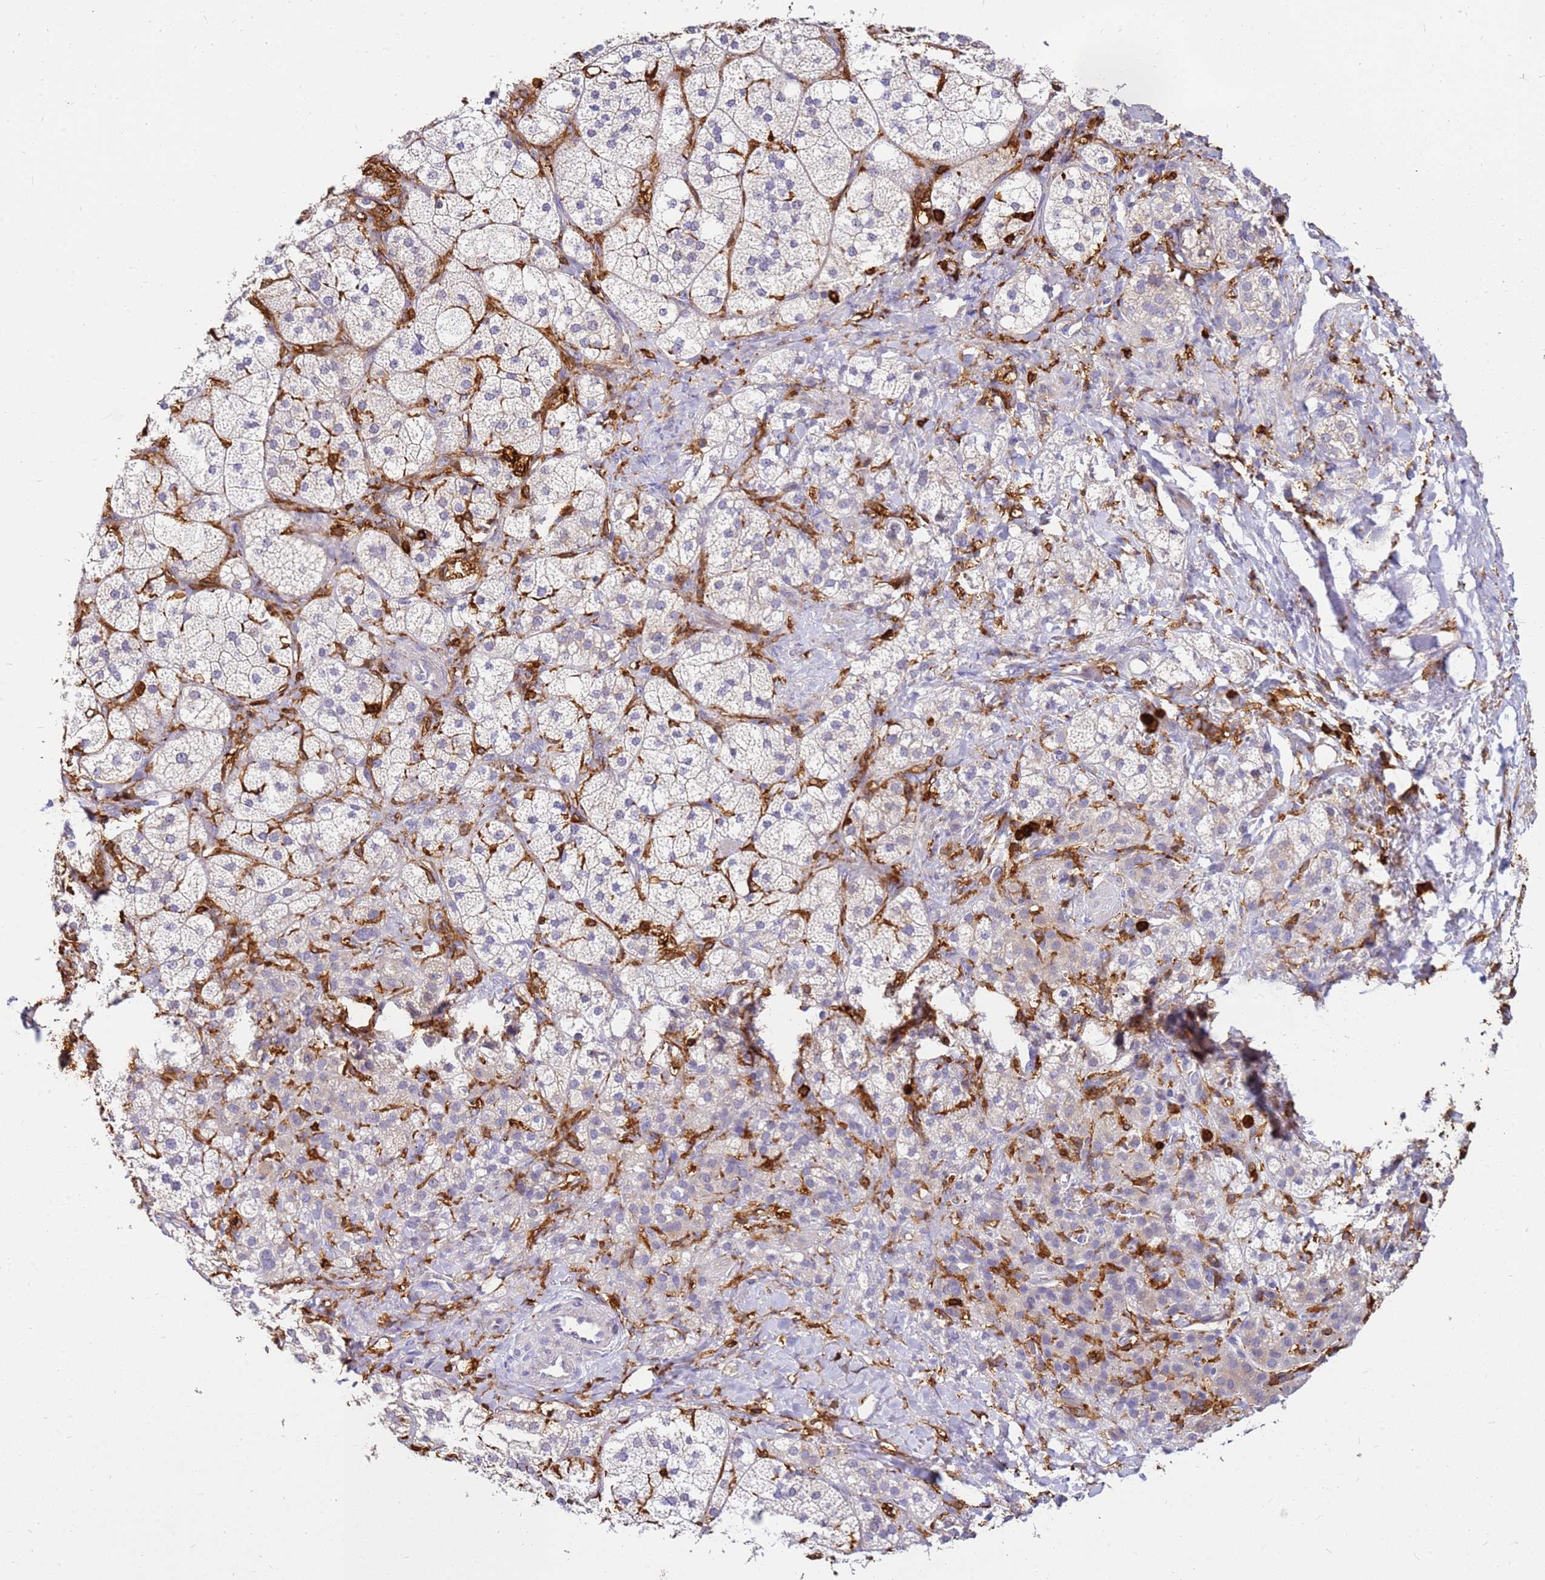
{"staining": {"intensity": "negative", "quantity": "none", "location": "none"}, "tissue": "adrenal gland", "cell_type": "Glandular cells", "image_type": "normal", "snomed": [{"axis": "morphology", "description": "Normal tissue, NOS"}, {"axis": "topography", "description": "Adrenal gland"}], "caption": "Glandular cells show no significant expression in normal adrenal gland. (Stains: DAB (3,3'-diaminobenzidine) IHC with hematoxylin counter stain, Microscopy: brightfield microscopy at high magnification).", "gene": "CORO1A", "patient": {"sex": "male", "age": 61}}